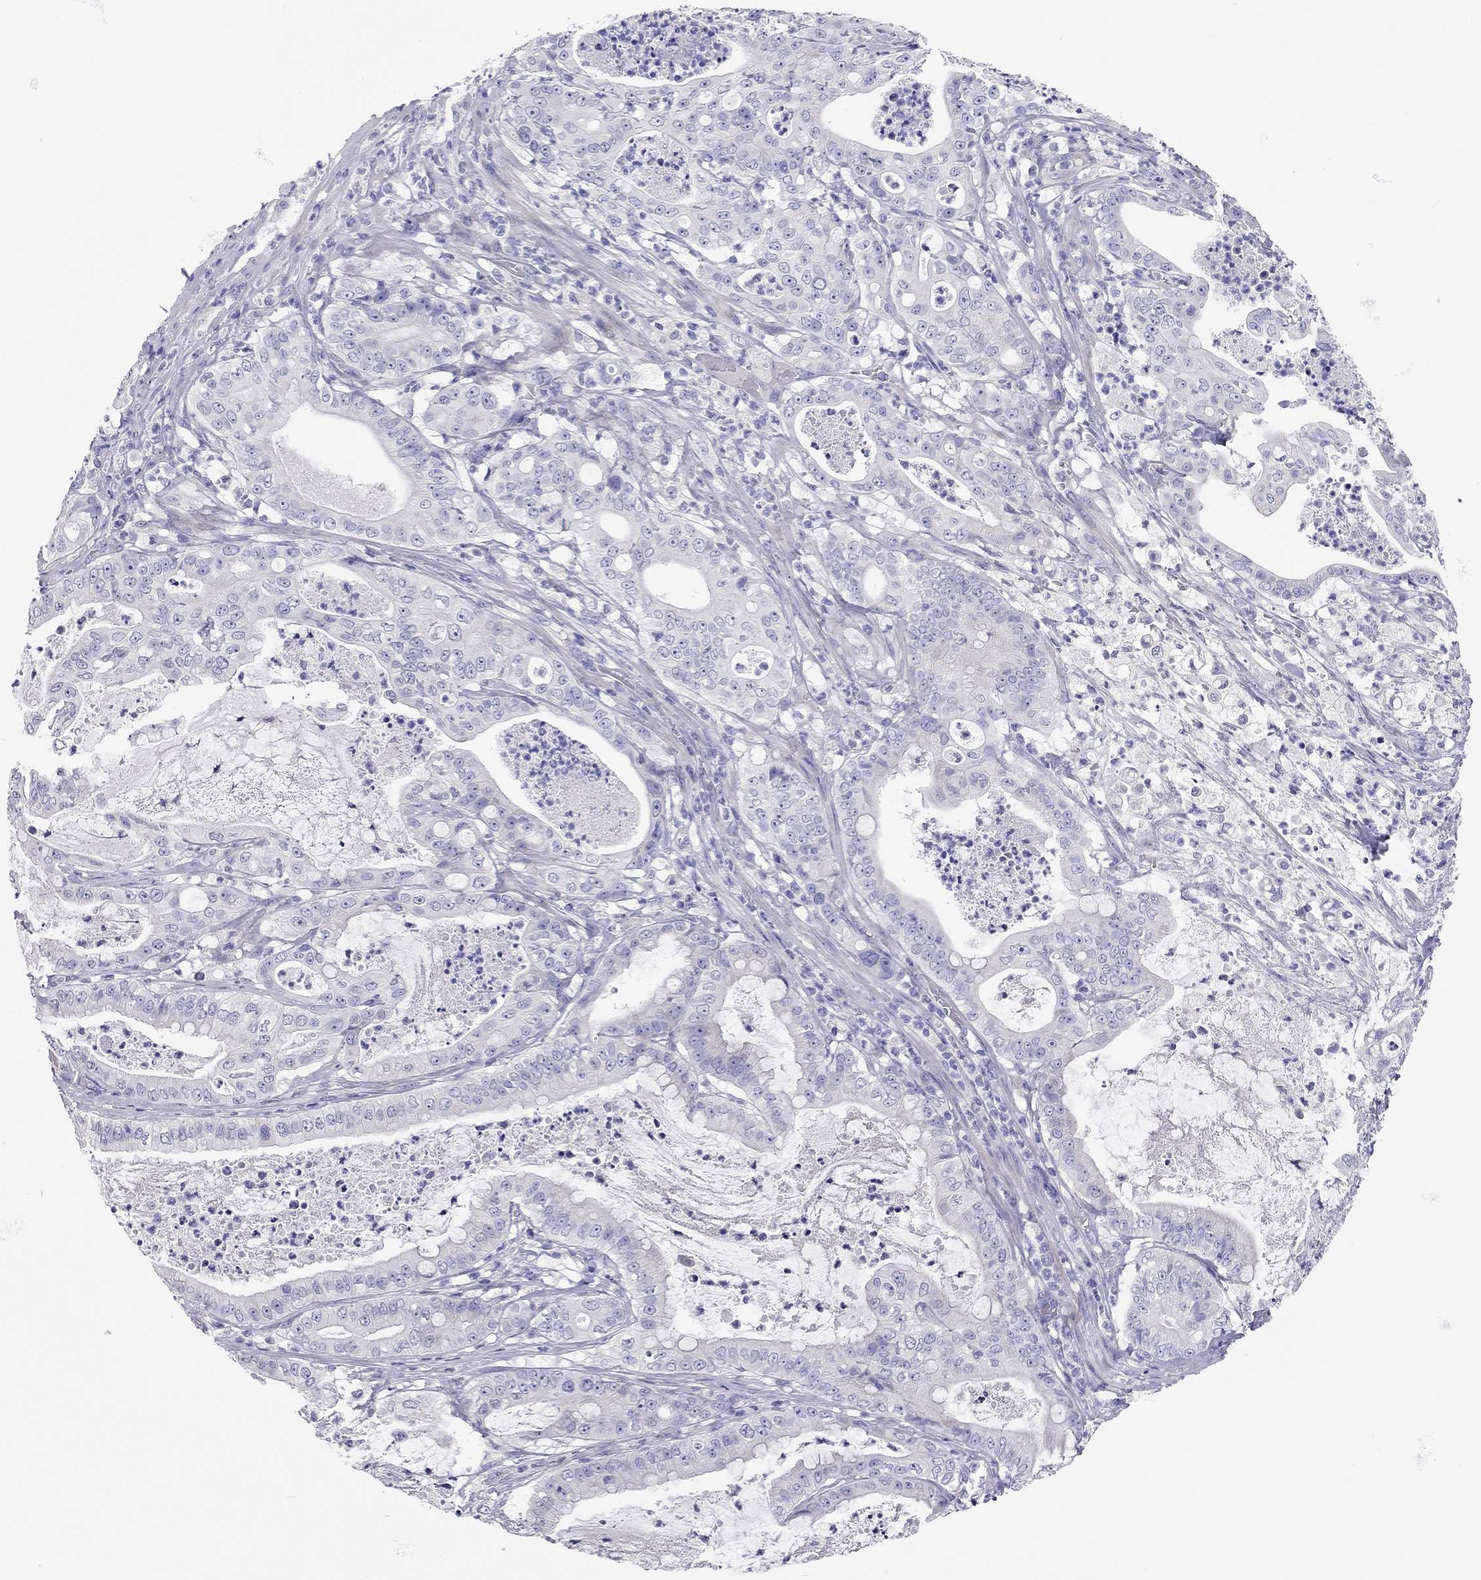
{"staining": {"intensity": "negative", "quantity": "none", "location": "none"}, "tissue": "pancreatic cancer", "cell_type": "Tumor cells", "image_type": "cancer", "snomed": [{"axis": "morphology", "description": "Adenocarcinoma, NOS"}, {"axis": "topography", "description": "Pancreas"}], "caption": "Tumor cells show no significant expression in pancreatic cancer.", "gene": "SCARB1", "patient": {"sex": "male", "age": 71}}